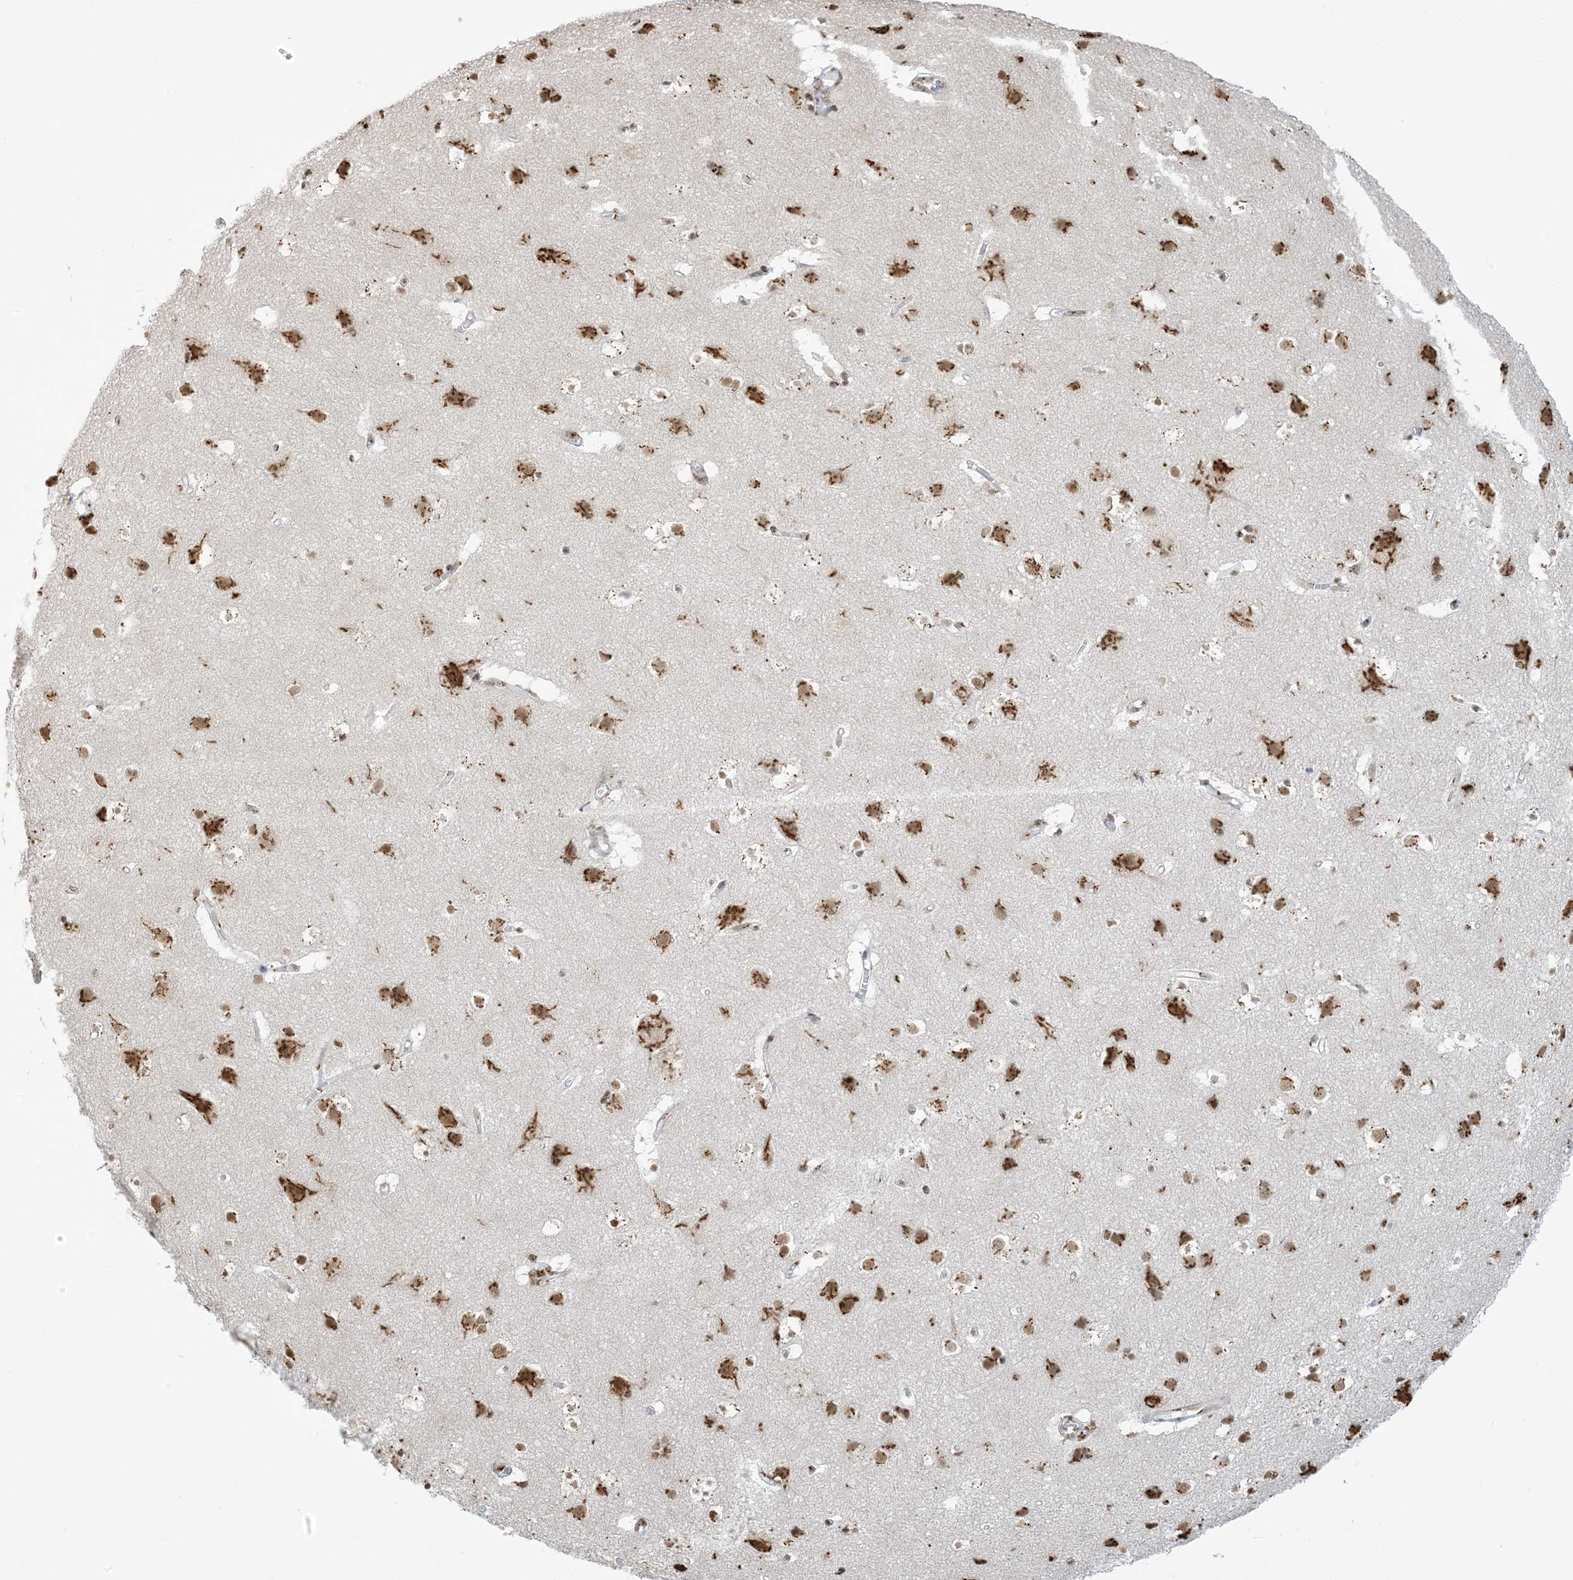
{"staining": {"intensity": "weak", "quantity": "25%-75%", "location": "cytoplasmic/membranous"}, "tissue": "cerebral cortex", "cell_type": "Endothelial cells", "image_type": "normal", "snomed": [{"axis": "morphology", "description": "Normal tissue, NOS"}, {"axis": "topography", "description": "Cerebral cortex"}], "caption": "Immunohistochemical staining of unremarkable cerebral cortex reveals low levels of weak cytoplasmic/membranous staining in about 25%-75% of endothelial cells.", "gene": "GPR107", "patient": {"sex": "male", "age": 54}}